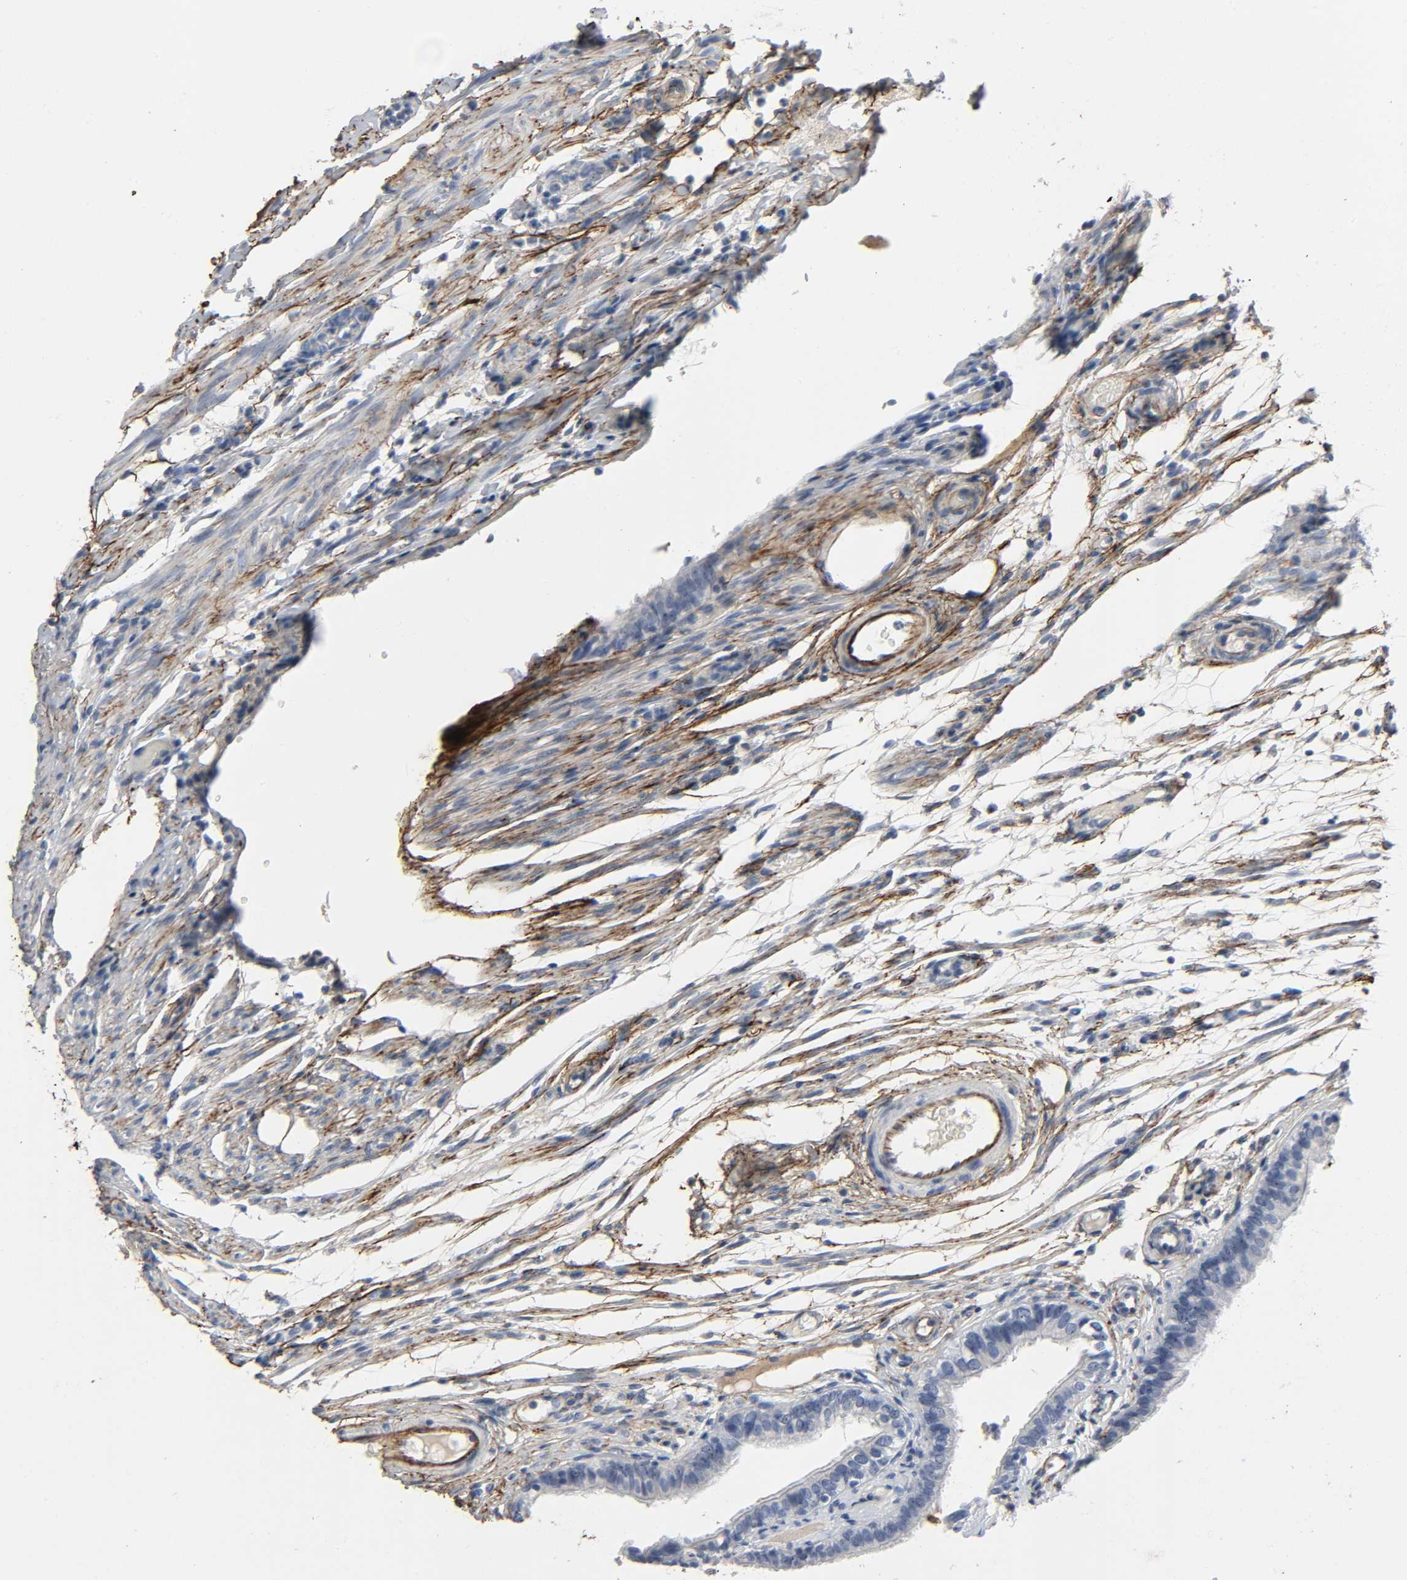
{"staining": {"intensity": "negative", "quantity": "none", "location": "none"}, "tissue": "fallopian tube", "cell_type": "Glandular cells", "image_type": "normal", "snomed": [{"axis": "morphology", "description": "Normal tissue, NOS"}, {"axis": "morphology", "description": "Dermoid, NOS"}, {"axis": "topography", "description": "Fallopian tube"}], "caption": "A high-resolution image shows immunohistochemistry (IHC) staining of benign fallopian tube, which shows no significant staining in glandular cells.", "gene": "FBLN5", "patient": {"sex": "female", "age": 33}}